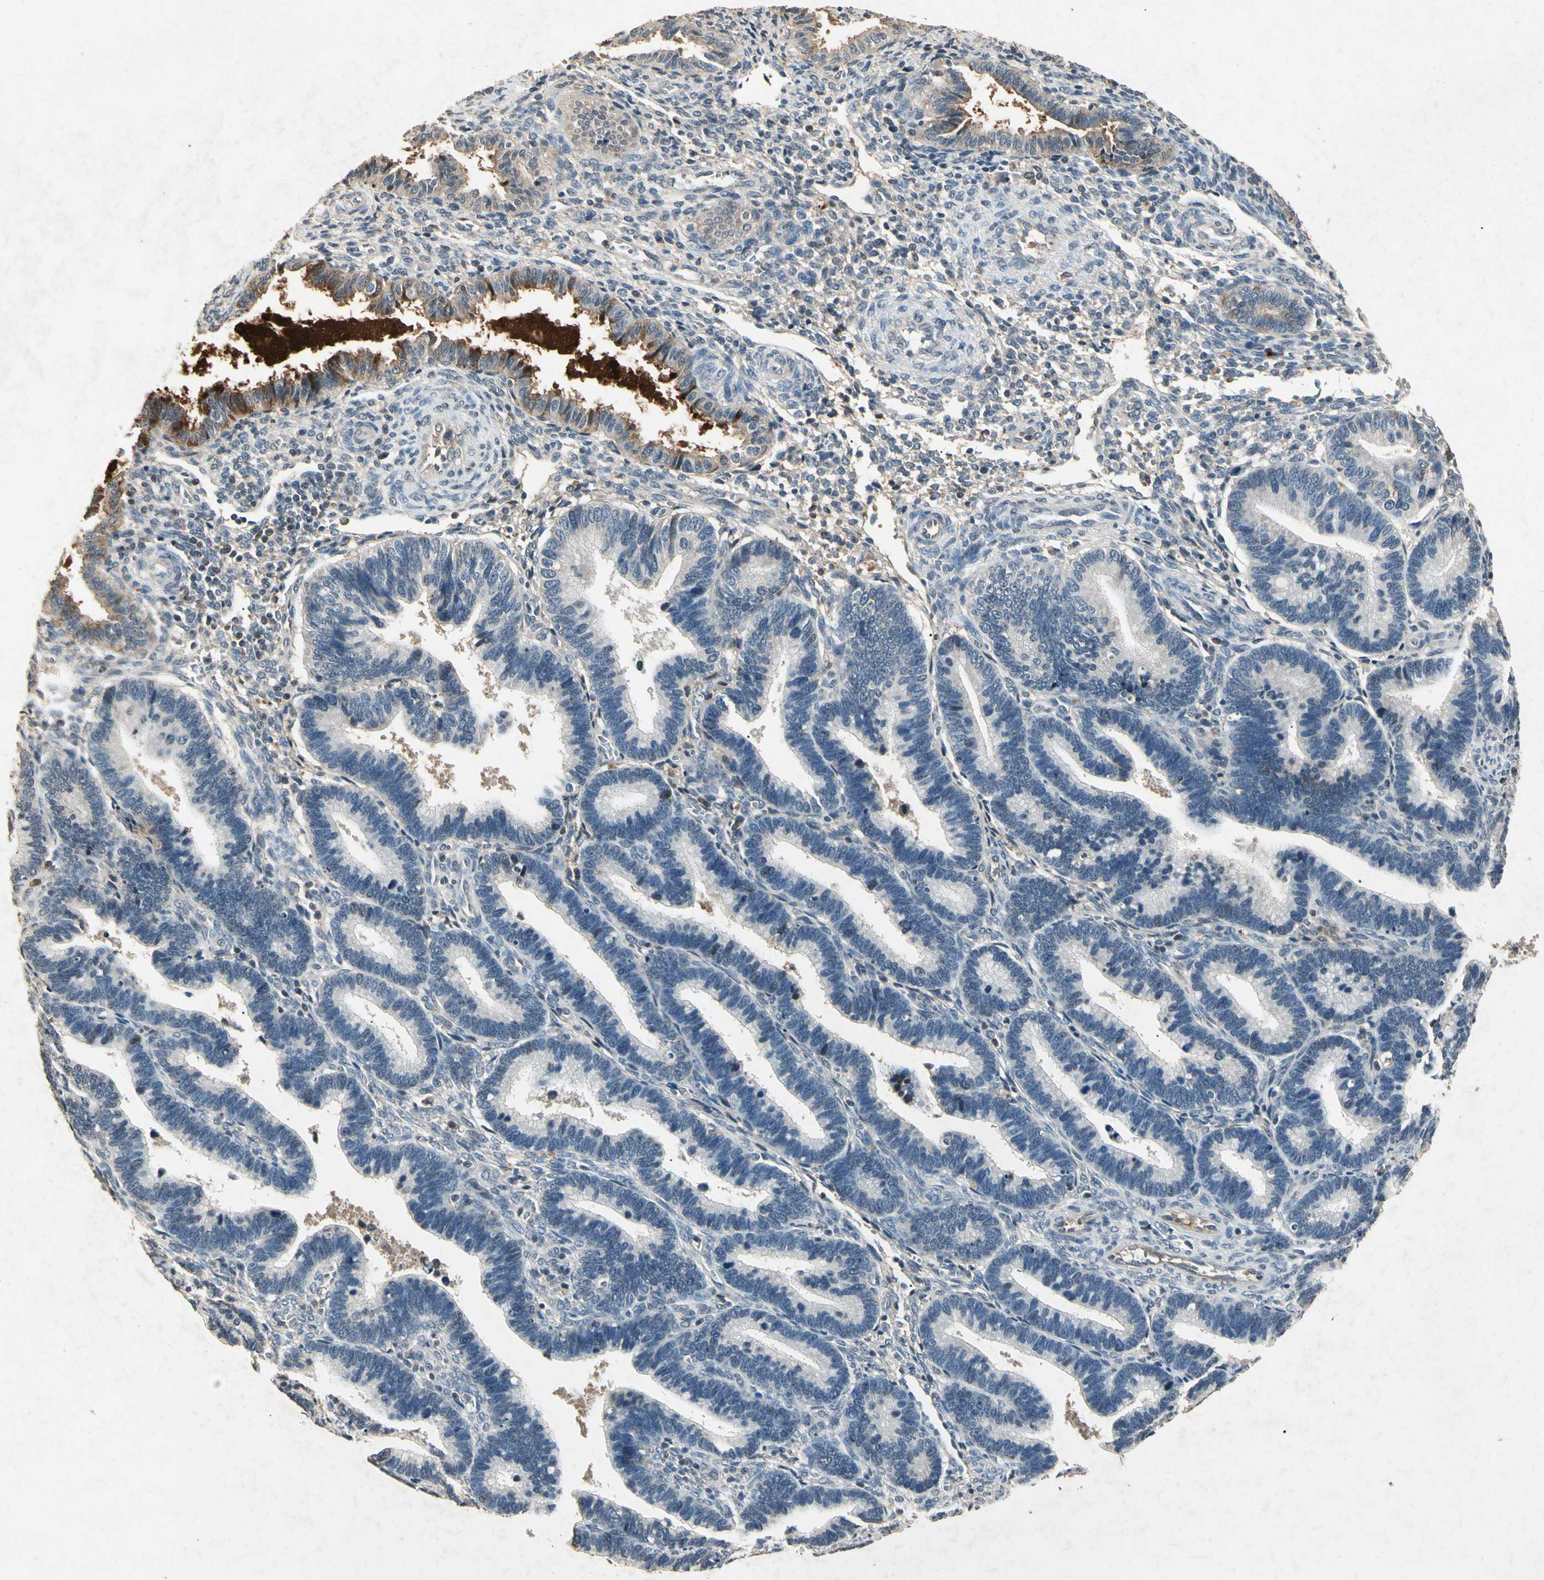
{"staining": {"intensity": "moderate", "quantity": "<25%", "location": "cytoplasmic/membranous"}, "tissue": "endometrium", "cell_type": "Cells in endometrial stroma", "image_type": "normal", "snomed": [{"axis": "morphology", "description": "Normal tissue, NOS"}, {"axis": "topography", "description": "Endometrium"}], "caption": "Immunohistochemistry (IHC) staining of normal endometrium, which displays low levels of moderate cytoplasmic/membranous positivity in about <25% of cells in endometrial stroma indicating moderate cytoplasmic/membranous protein positivity. The staining was performed using DAB (brown) for protein detection and nuclei were counterstained in hematoxylin (blue).", "gene": "CP", "patient": {"sex": "female", "age": 36}}